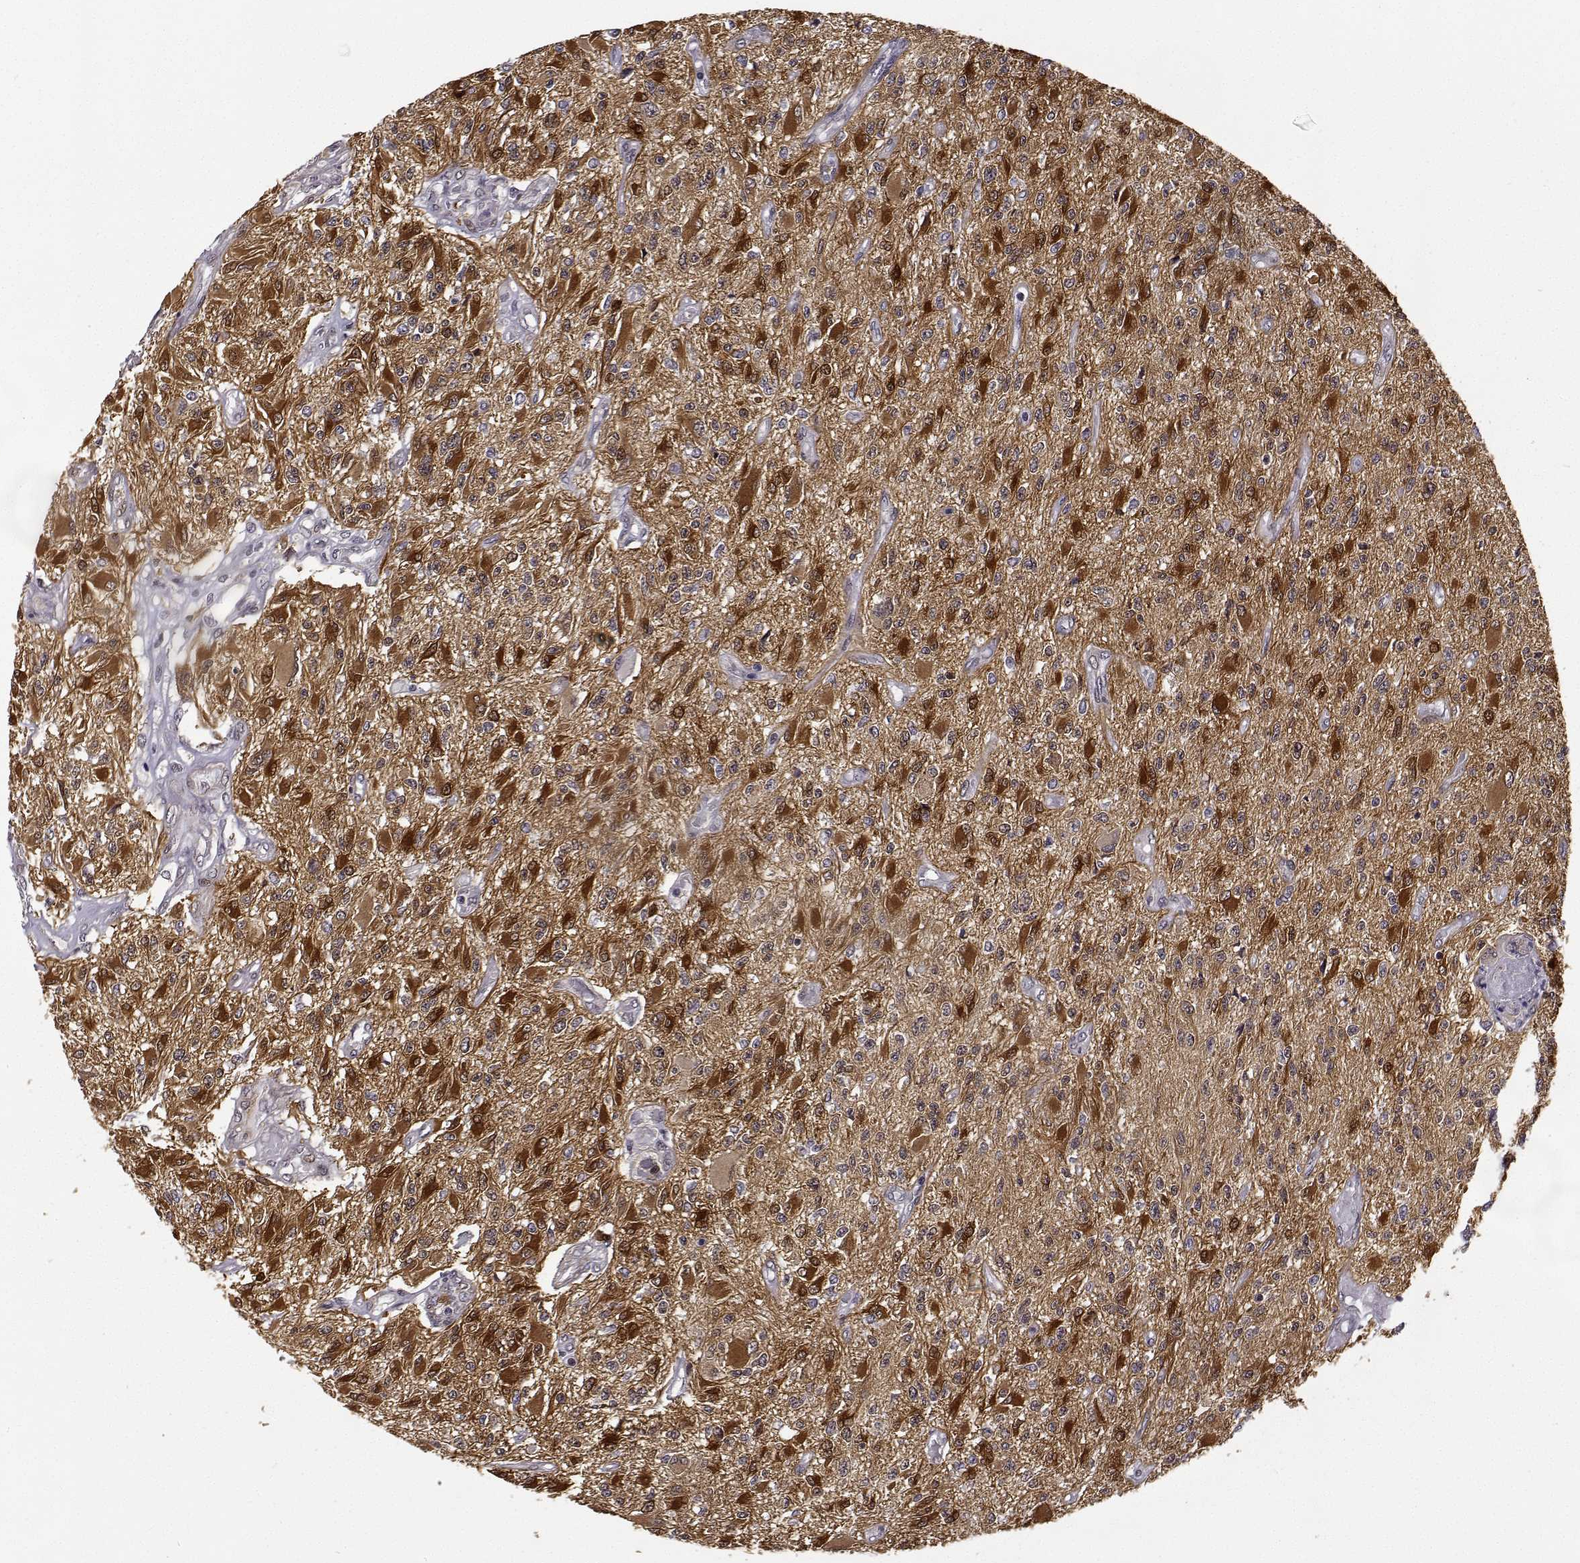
{"staining": {"intensity": "moderate", "quantity": ">75%", "location": "cytoplasmic/membranous"}, "tissue": "glioma", "cell_type": "Tumor cells", "image_type": "cancer", "snomed": [{"axis": "morphology", "description": "Glioma, malignant, High grade"}, {"axis": "topography", "description": "Brain"}], "caption": "Protein expression analysis of human malignant glioma (high-grade) reveals moderate cytoplasmic/membranous expression in about >75% of tumor cells. Using DAB (brown) and hematoxylin (blue) stains, captured at high magnification using brightfield microscopy.", "gene": "PHGDH", "patient": {"sex": "female", "age": 63}}